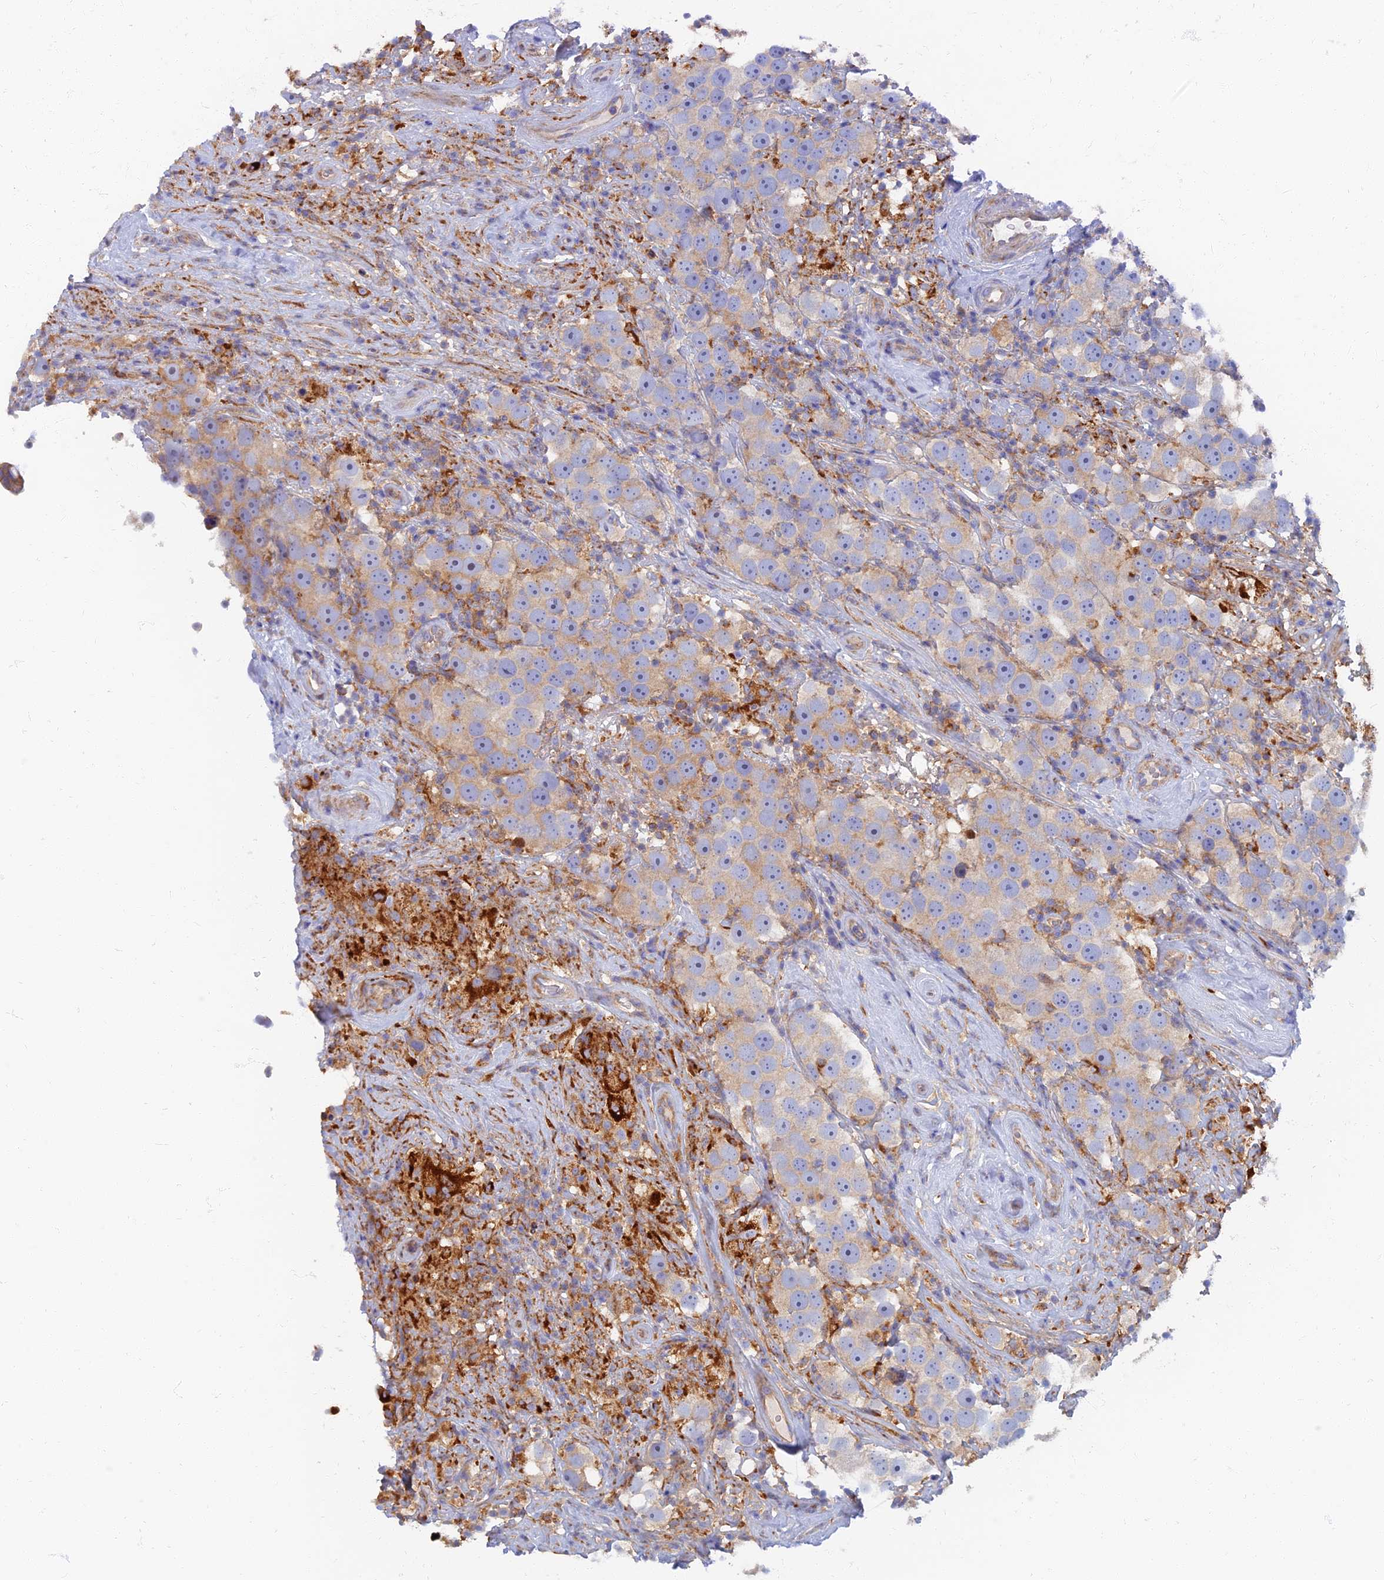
{"staining": {"intensity": "weak", "quantity": "<25%", "location": "cytoplasmic/membranous"}, "tissue": "testis cancer", "cell_type": "Tumor cells", "image_type": "cancer", "snomed": [{"axis": "morphology", "description": "Seminoma, NOS"}, {"axis": "topography", "description": "Testis"}], "caption": "The photomicrograph displays no significant expression in tumor cells of testis seminoma.", "gene": "TMEM44", "patient": {"sex": "male", "age": 49}}